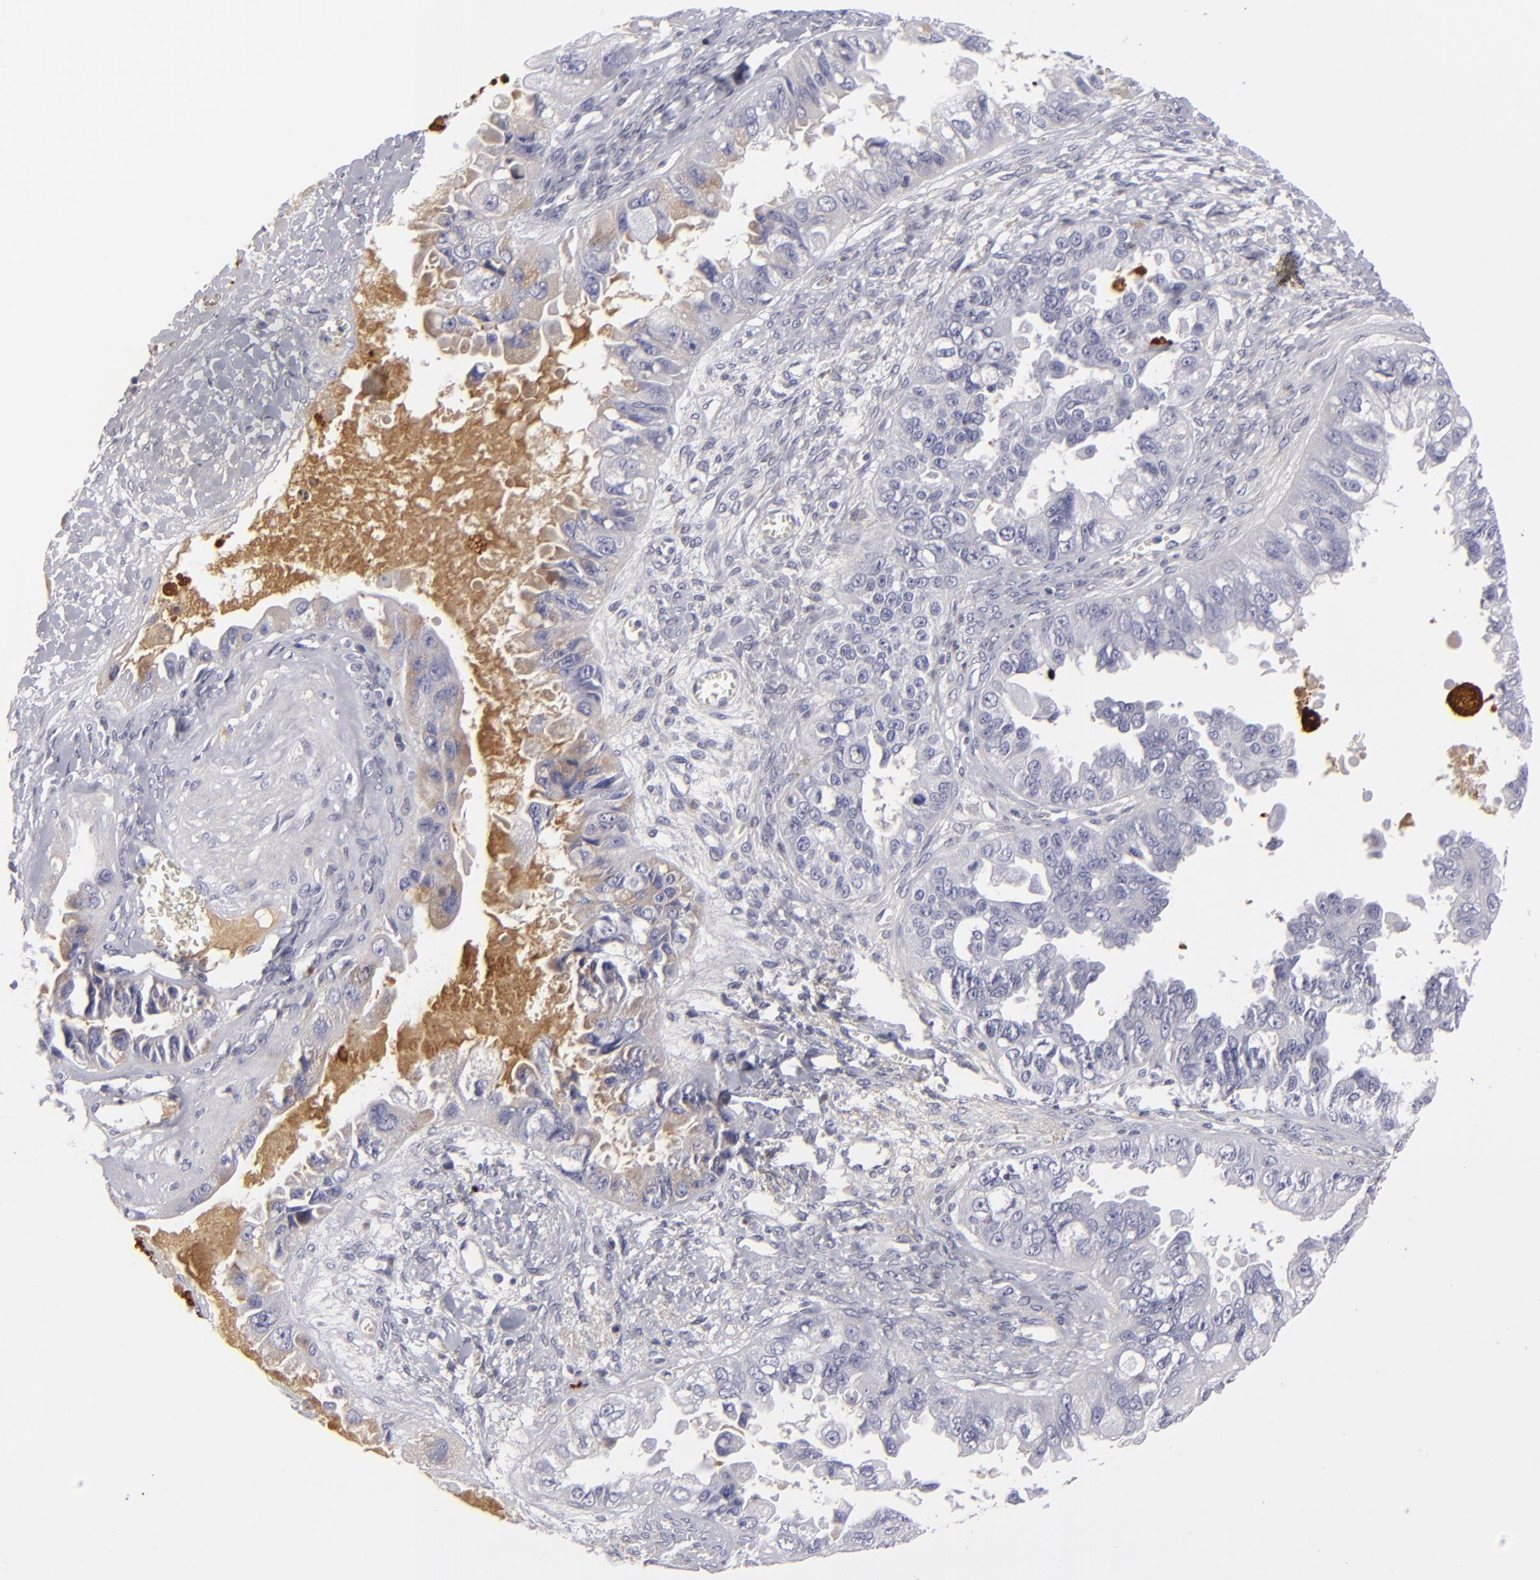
{"staining": {"intensity": "negative", "quantity": "none", "location": "none"}, "tissue": "ovarian cancer", "cell_type": "Tumor cells", "image_type": "cancer", "snomed": [{"axis": "morphology", "description": "Carcinoma, endometroid"}, {"axis": "topography", "description": "Ovary"}], "caption": "Protein analysis of endometroid carcinoma (ovarian) demonstrates no significant expression in tumor cells.", "gene": "C9", "patient": {"sex": "female", "age": 85}}